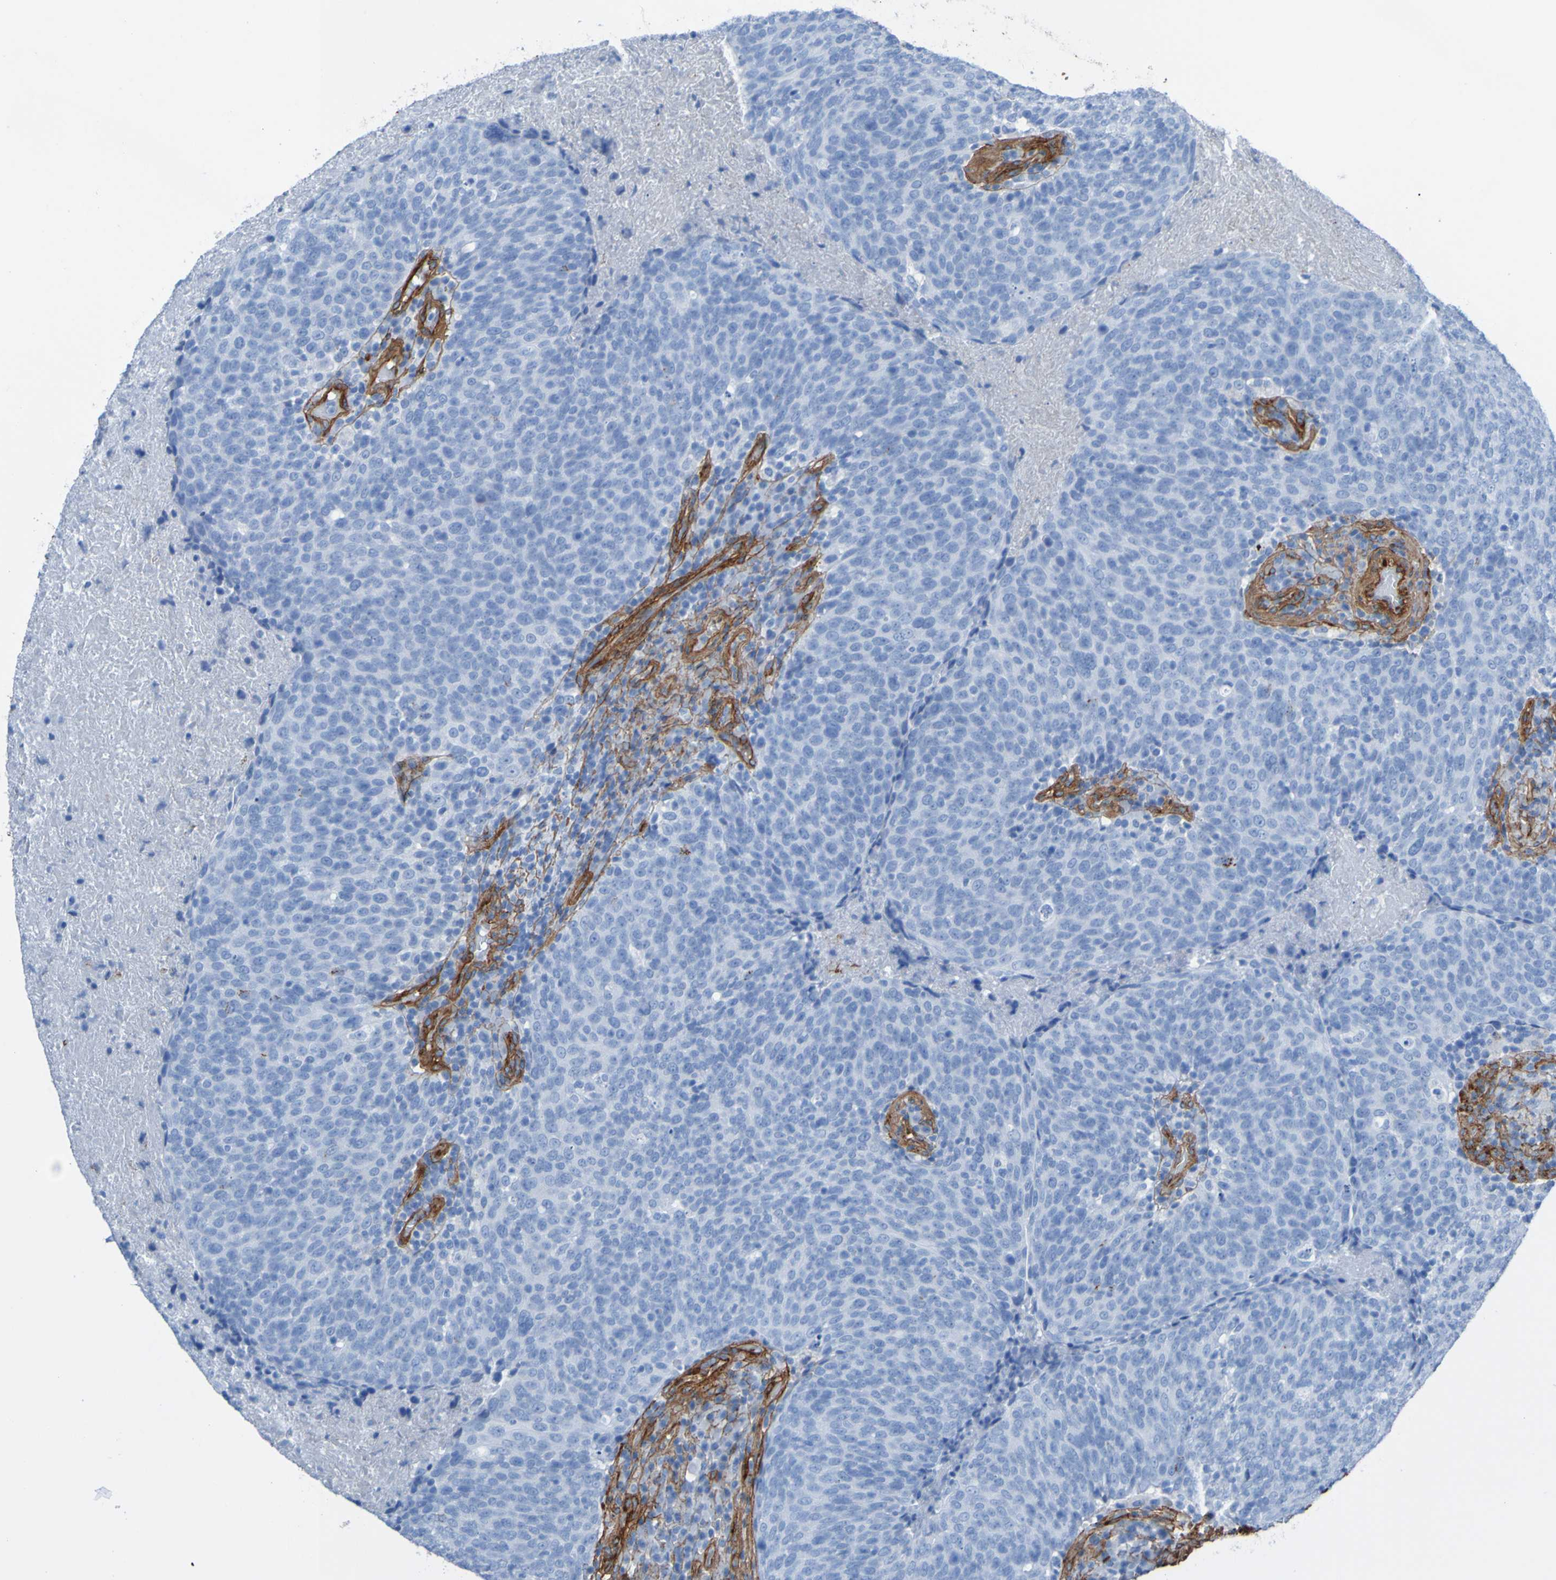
{"staining": {"intensity": "negative", "quantity": "none", "location": "none"}, "tissue": "head and neck cancer", "cell_type": "Tumor cells", "image_type": "cancer", "snomed": [{"axis": "morphology", "description": "Squamous cell carcinoma, NOS"}, {"axis": "morphology", "description": "Squamous cell carcinoma, metastatic, NOS"}, {"axis": "topography", "description": "Lymph node"}, {"axis": "topography", "description": "Head-Neck"}], "caption": "Immunohistochemistry of head and neck cancer (metastatic squamous cell carcinoma) exhibits no expression in tumor cells.", "gene": "COL4A2", "patient": {"sex": "male", "age": 62}}